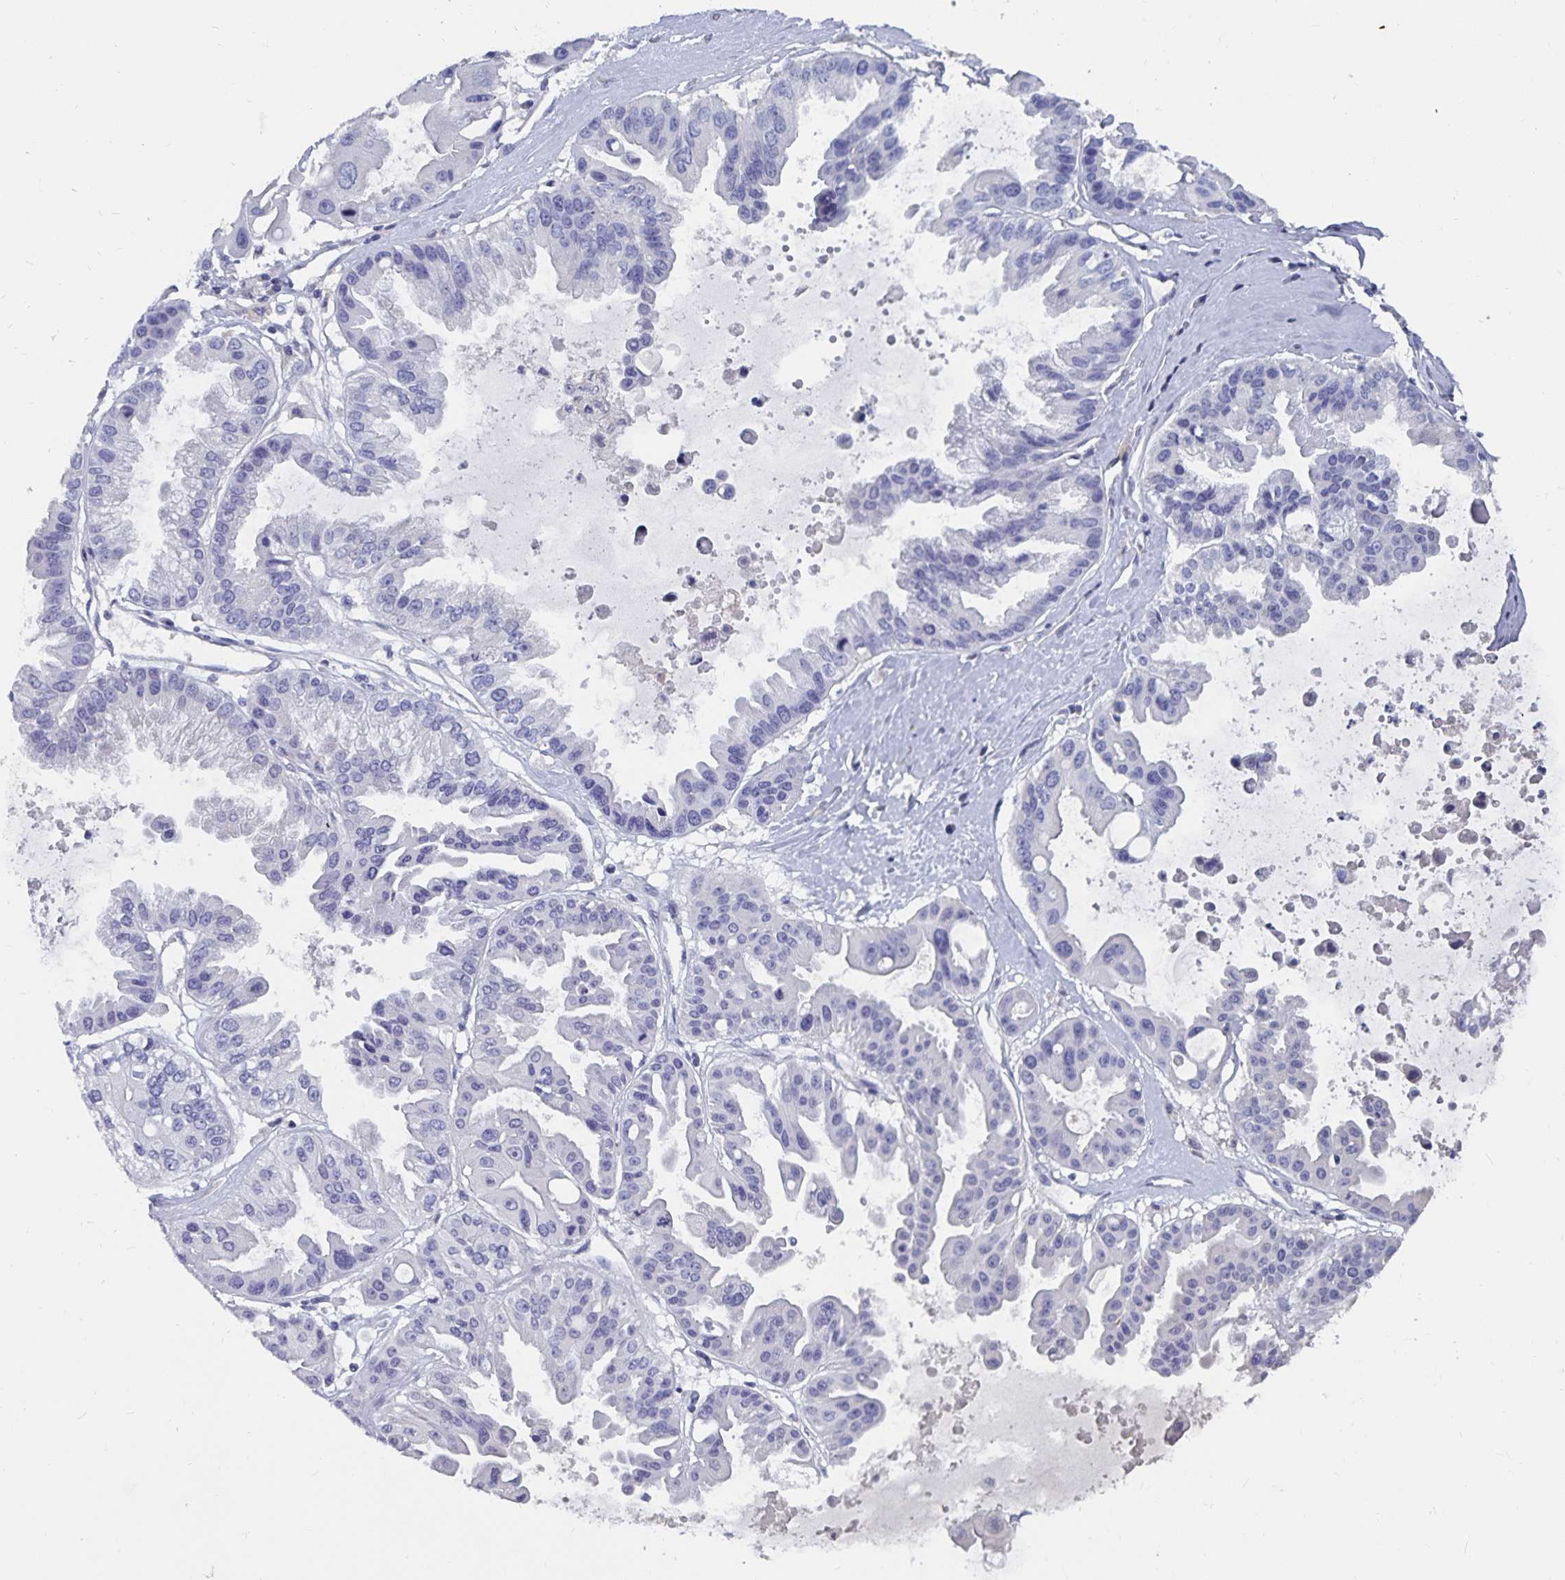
{"staining": {"intensity": "negative", "quantity": "none", "location": "none"}, "tissue": "ovarian cancer", "cell_type": "Tumor cells", "image_type": "cancer", "snomed": [{"axis": "morphology", "description": "Cystadenocarcinoma, serous, NOS"}, {"axis": "topography", "description": "Ovary"}], "caption": "Tumor cells show no significant protein expression in serous cystadenocarcinoma (ovarian).", "gene": "CFAP69", "patient": {"sex": "female", "age": 56}}